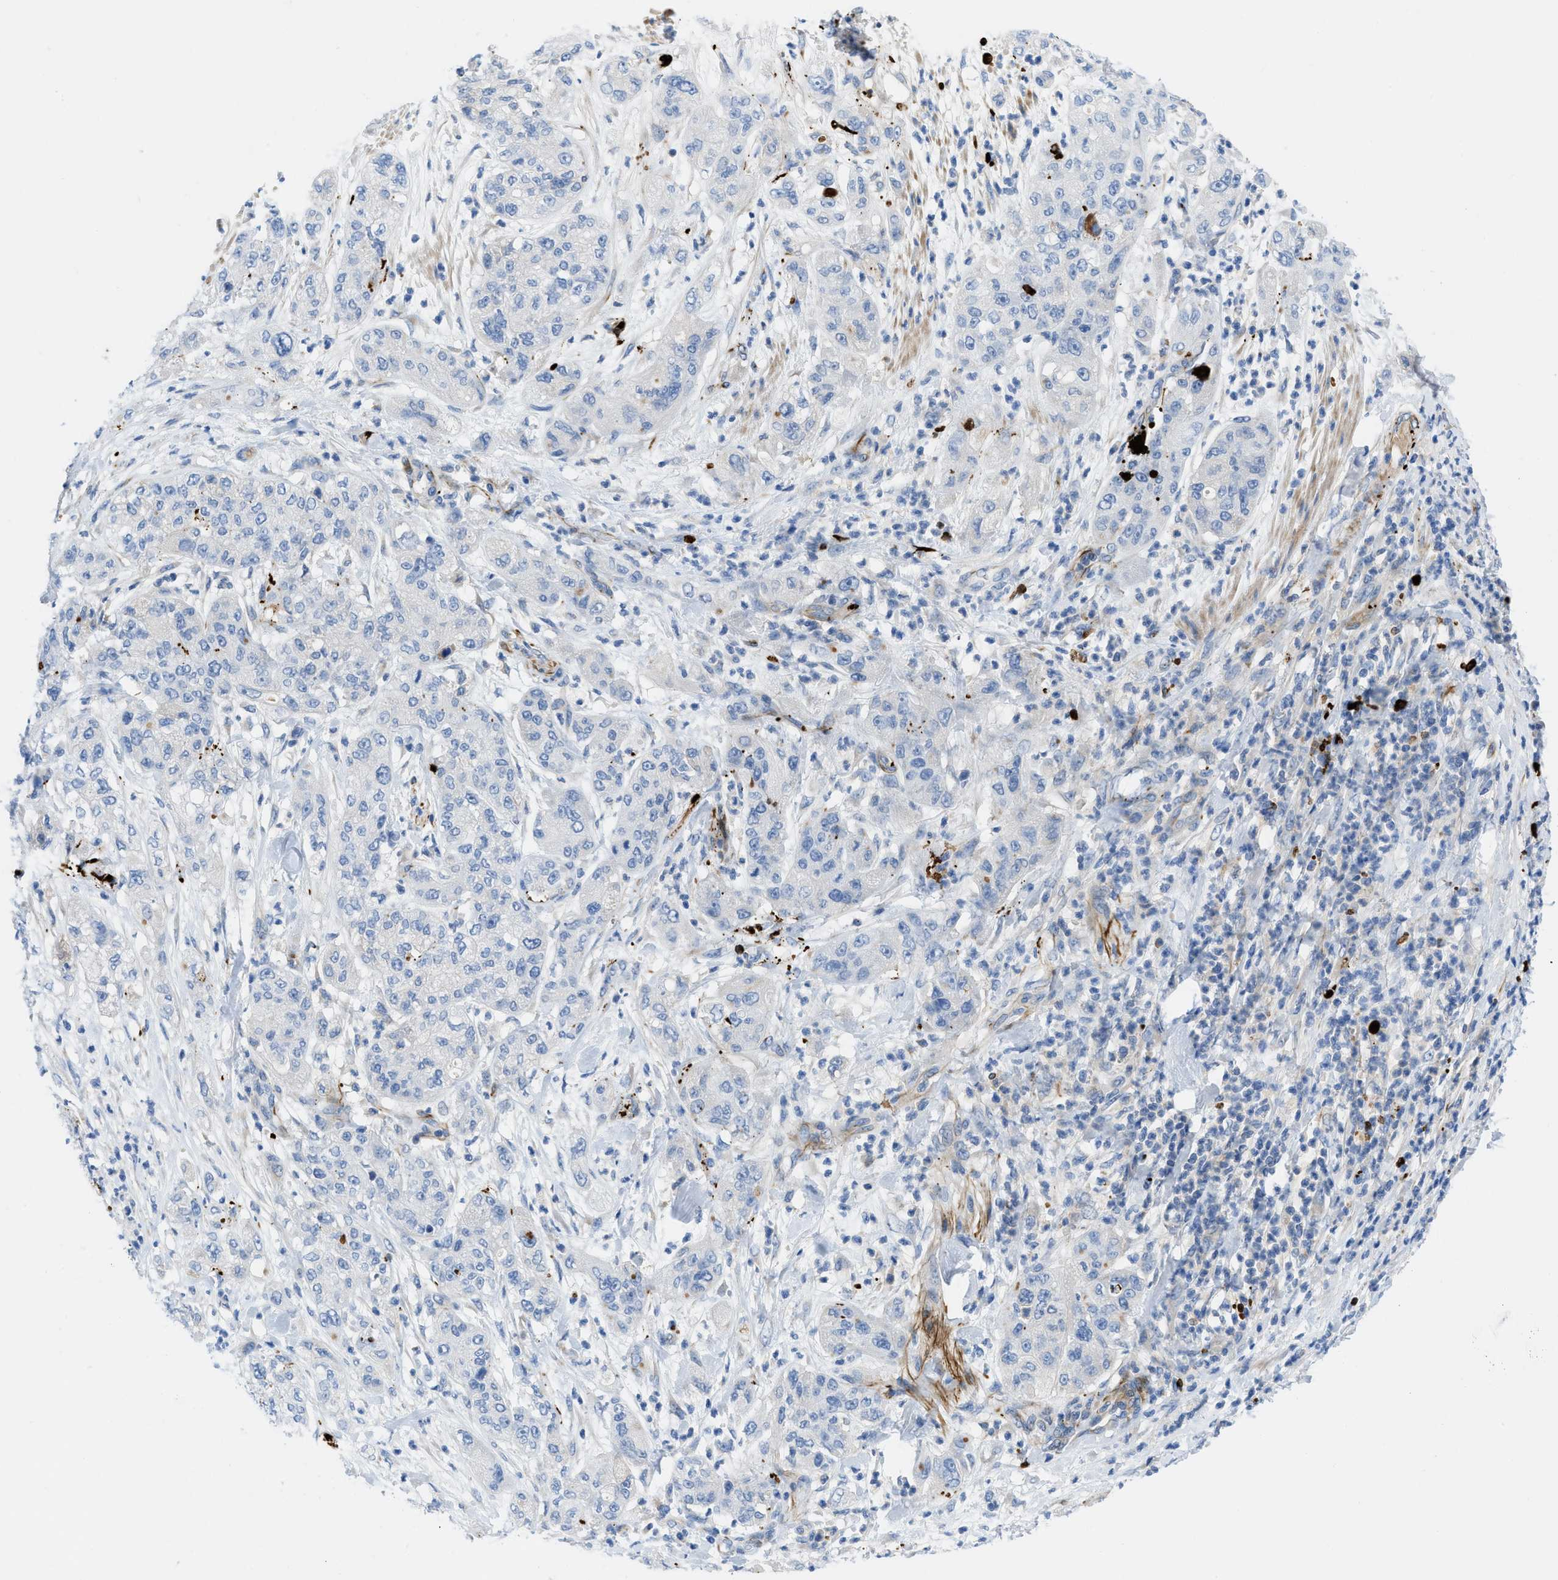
{"staining": {"intensity": "negative", "quantity": "none", "location": "none"}, "tissue": "pancreatic cancer", "cell_type": "Tumor cells", "image_type": "cancer", "snomed": [{"axis": "morphology", "description": "Adenocarcinoma, NOS"}, {"axis": "topography", "description": "Pancreas"}], "caption": "Tumor cells are negative for protein expression in human pancreatic cancer.", "gene": "XCR1", "patient": {"sex": "female", "age": 78}}